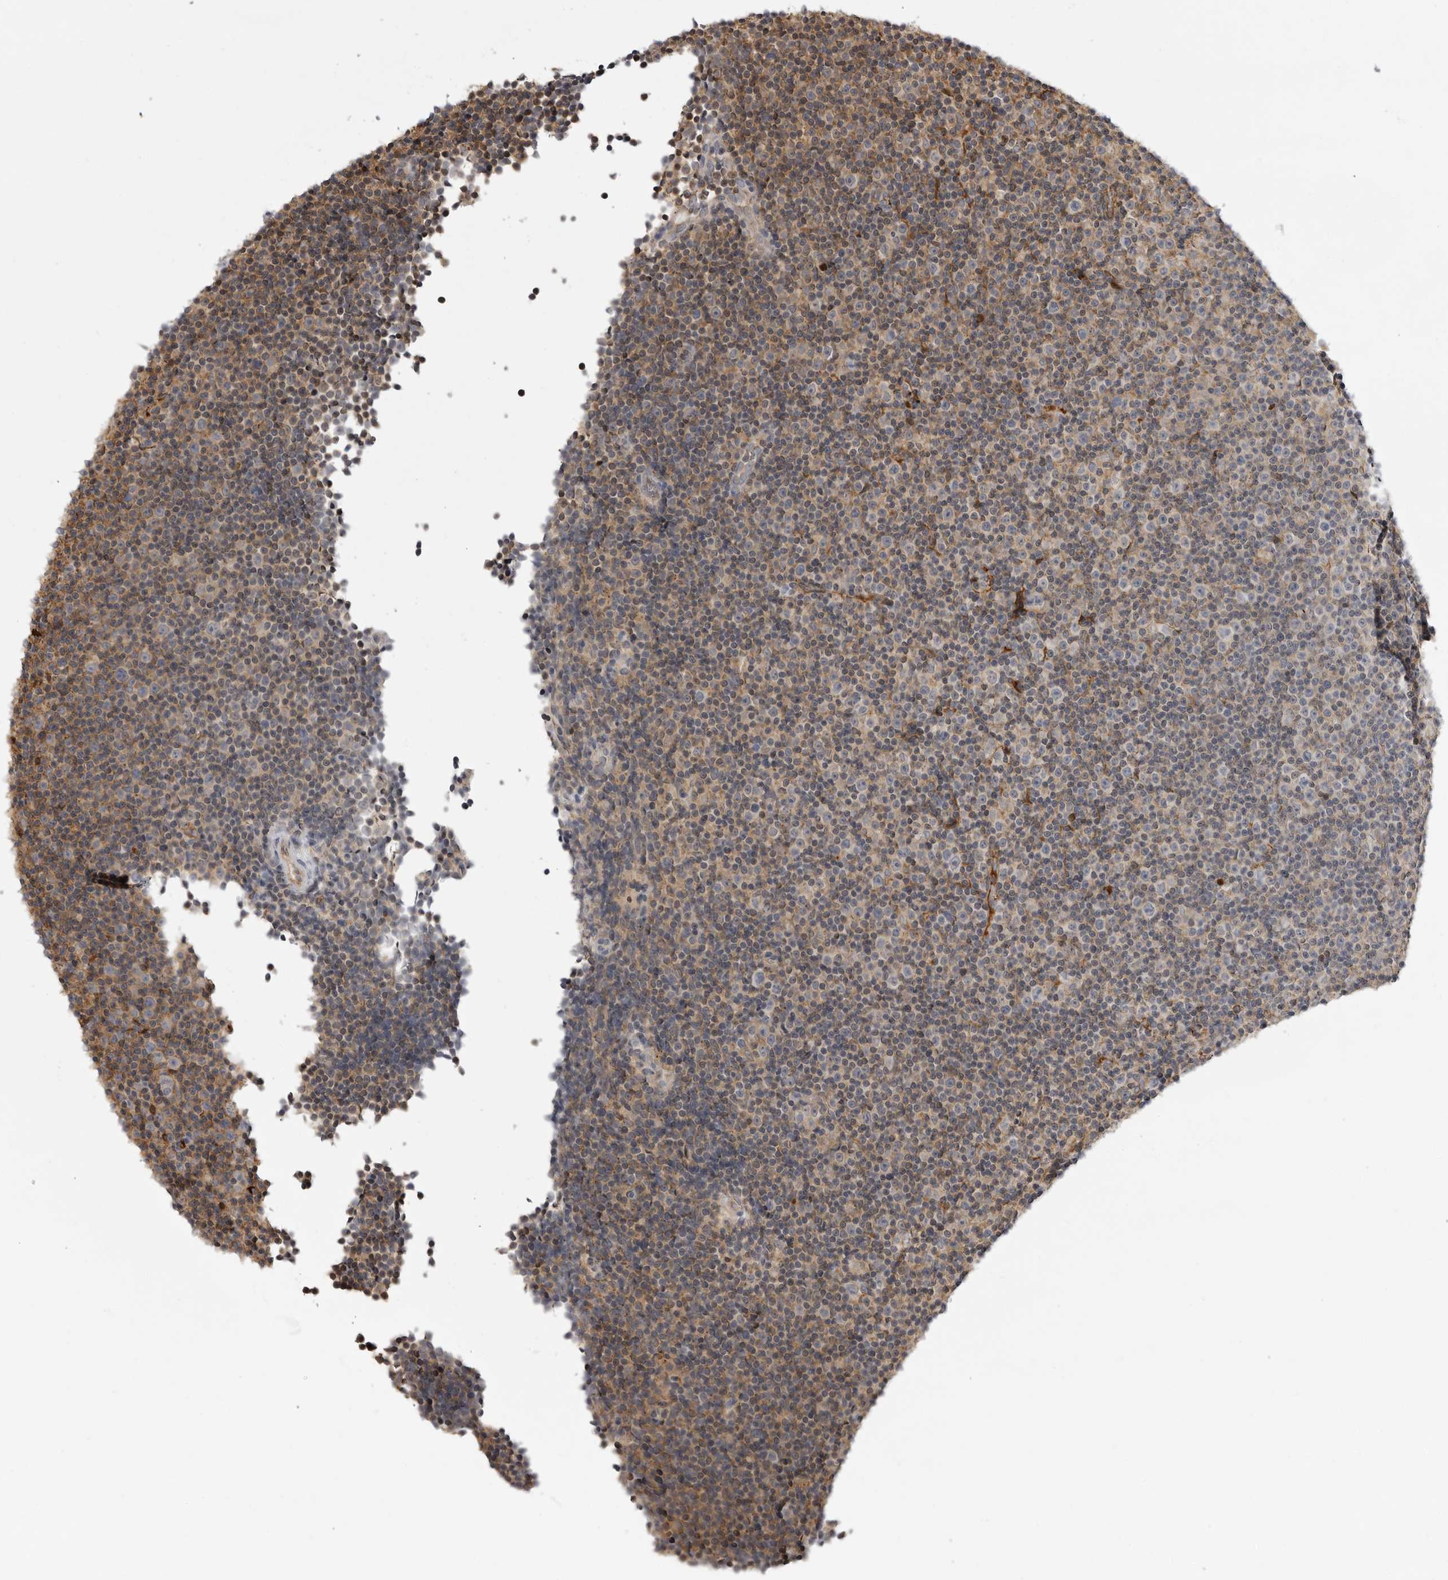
{"staining": {"intensity": "negative", "quantity": "none", "location": "none"}, "tissue": "lymphoma", "cell_type": "Tumor cells", "image_type": "cancer", "snomed": [{"axis": "morphology", "description": "Malignant lymphoma, non-Hodgkin's type, Low grade"}, {"axis": "topography", "description": "Lymph node"}], "caption": "Micrograph shows no protein positivity in tumor cells of lymphoma tissue.", "gene": "PLEKHF2", "patient": {"sex": "female", "age": 67}}